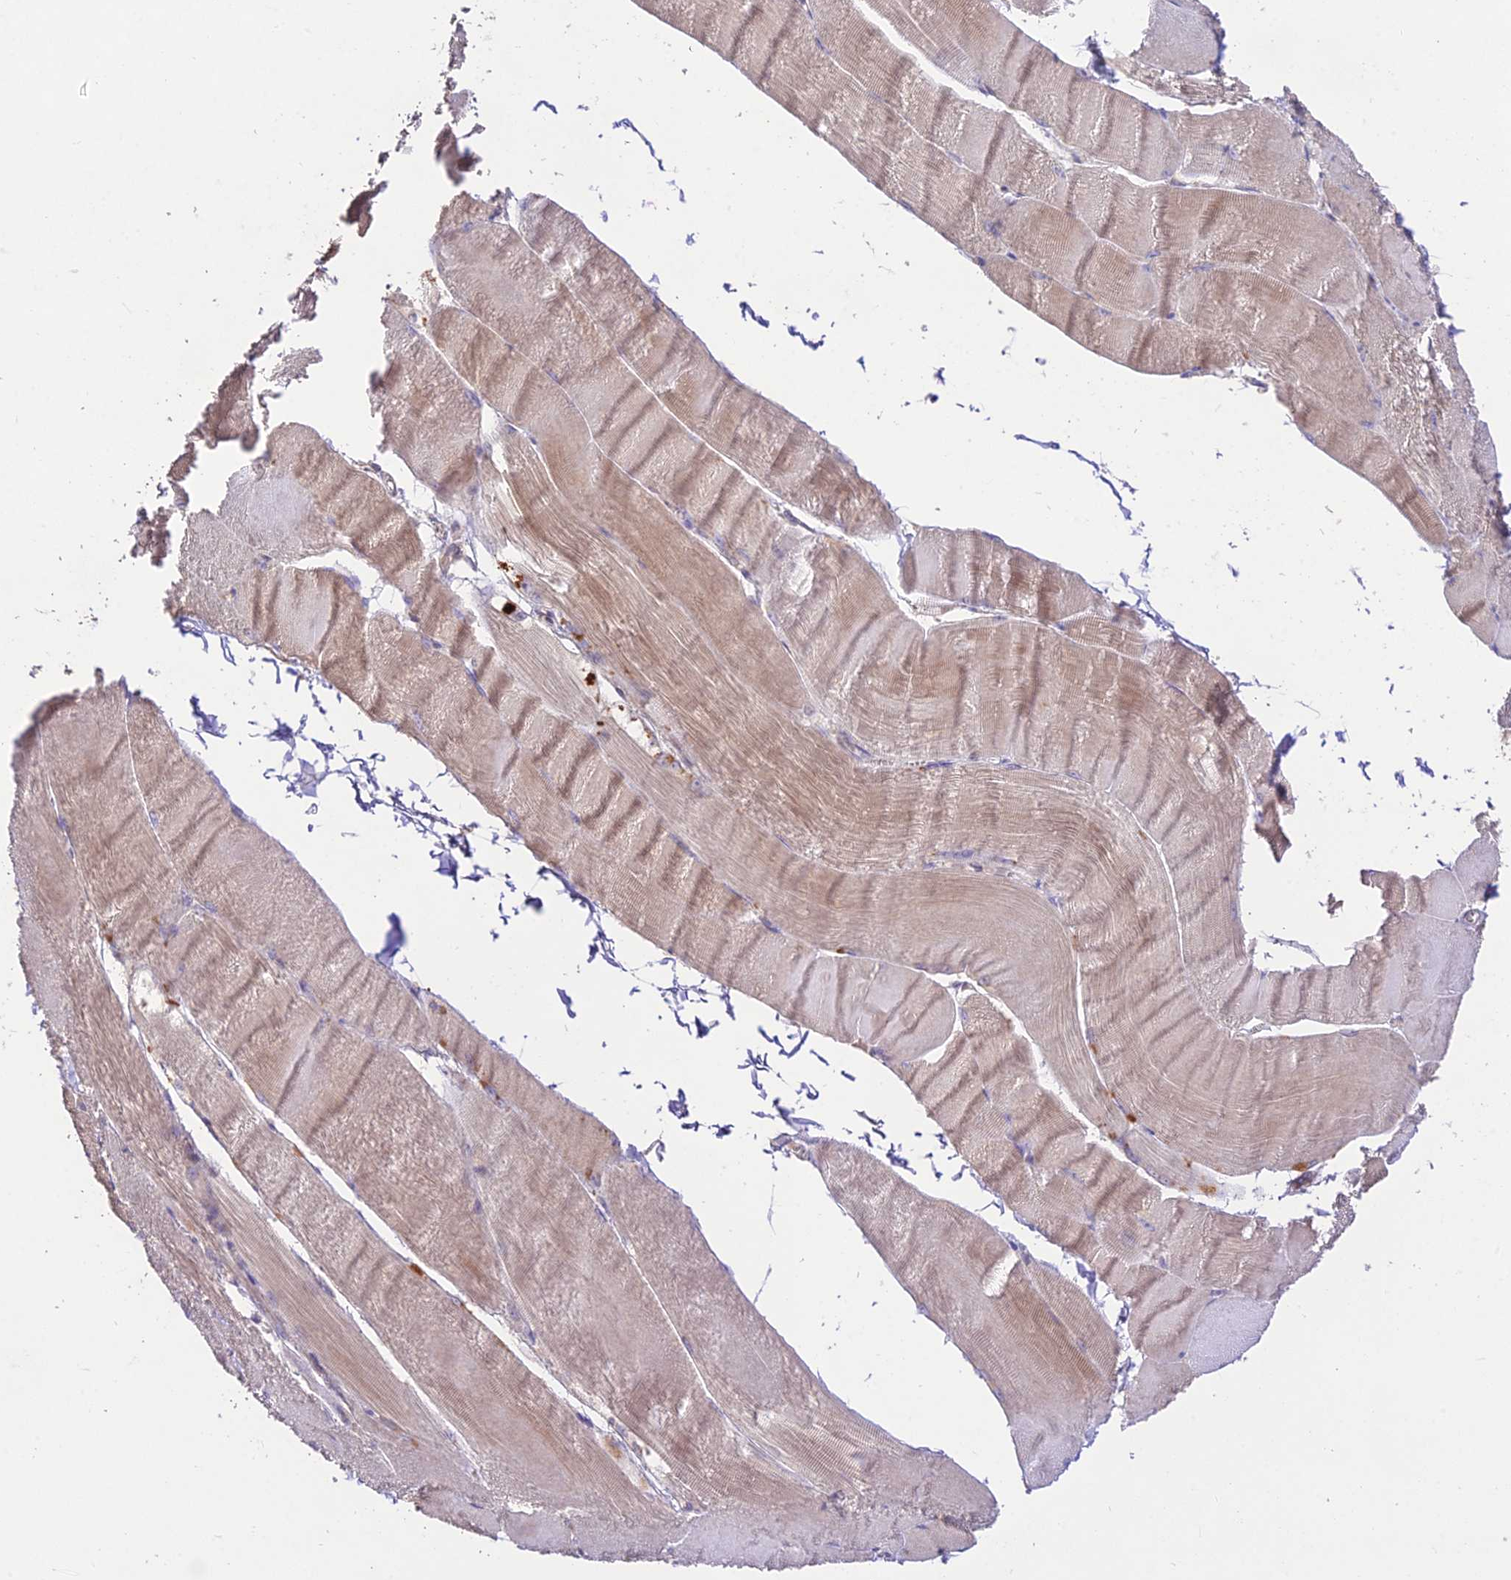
{"staining": {"intensity": "moderate", "quantity": ">75%", "location": "cytoplasmic/membranous"}, "tissue": "skeletal muscle", "cell_type": "Myocytes", "image_type": "normal", "snomed": [{"axis": "morphology", "description": "Normal tissue, NOS"}, {"axis": "morphology", "description": "Basal cell carcinoma"}, {"axis": "topography", "description": "Skeletal muscle"}], "caption": "Normal skeletal muscle was stained to show a protein in brown. There is medium levels of moderate cytoplasmic/membranous expression in about >75% of myocytes.", "gene": "TMEM259", "patient": {"sex": "female", "age": 64}}